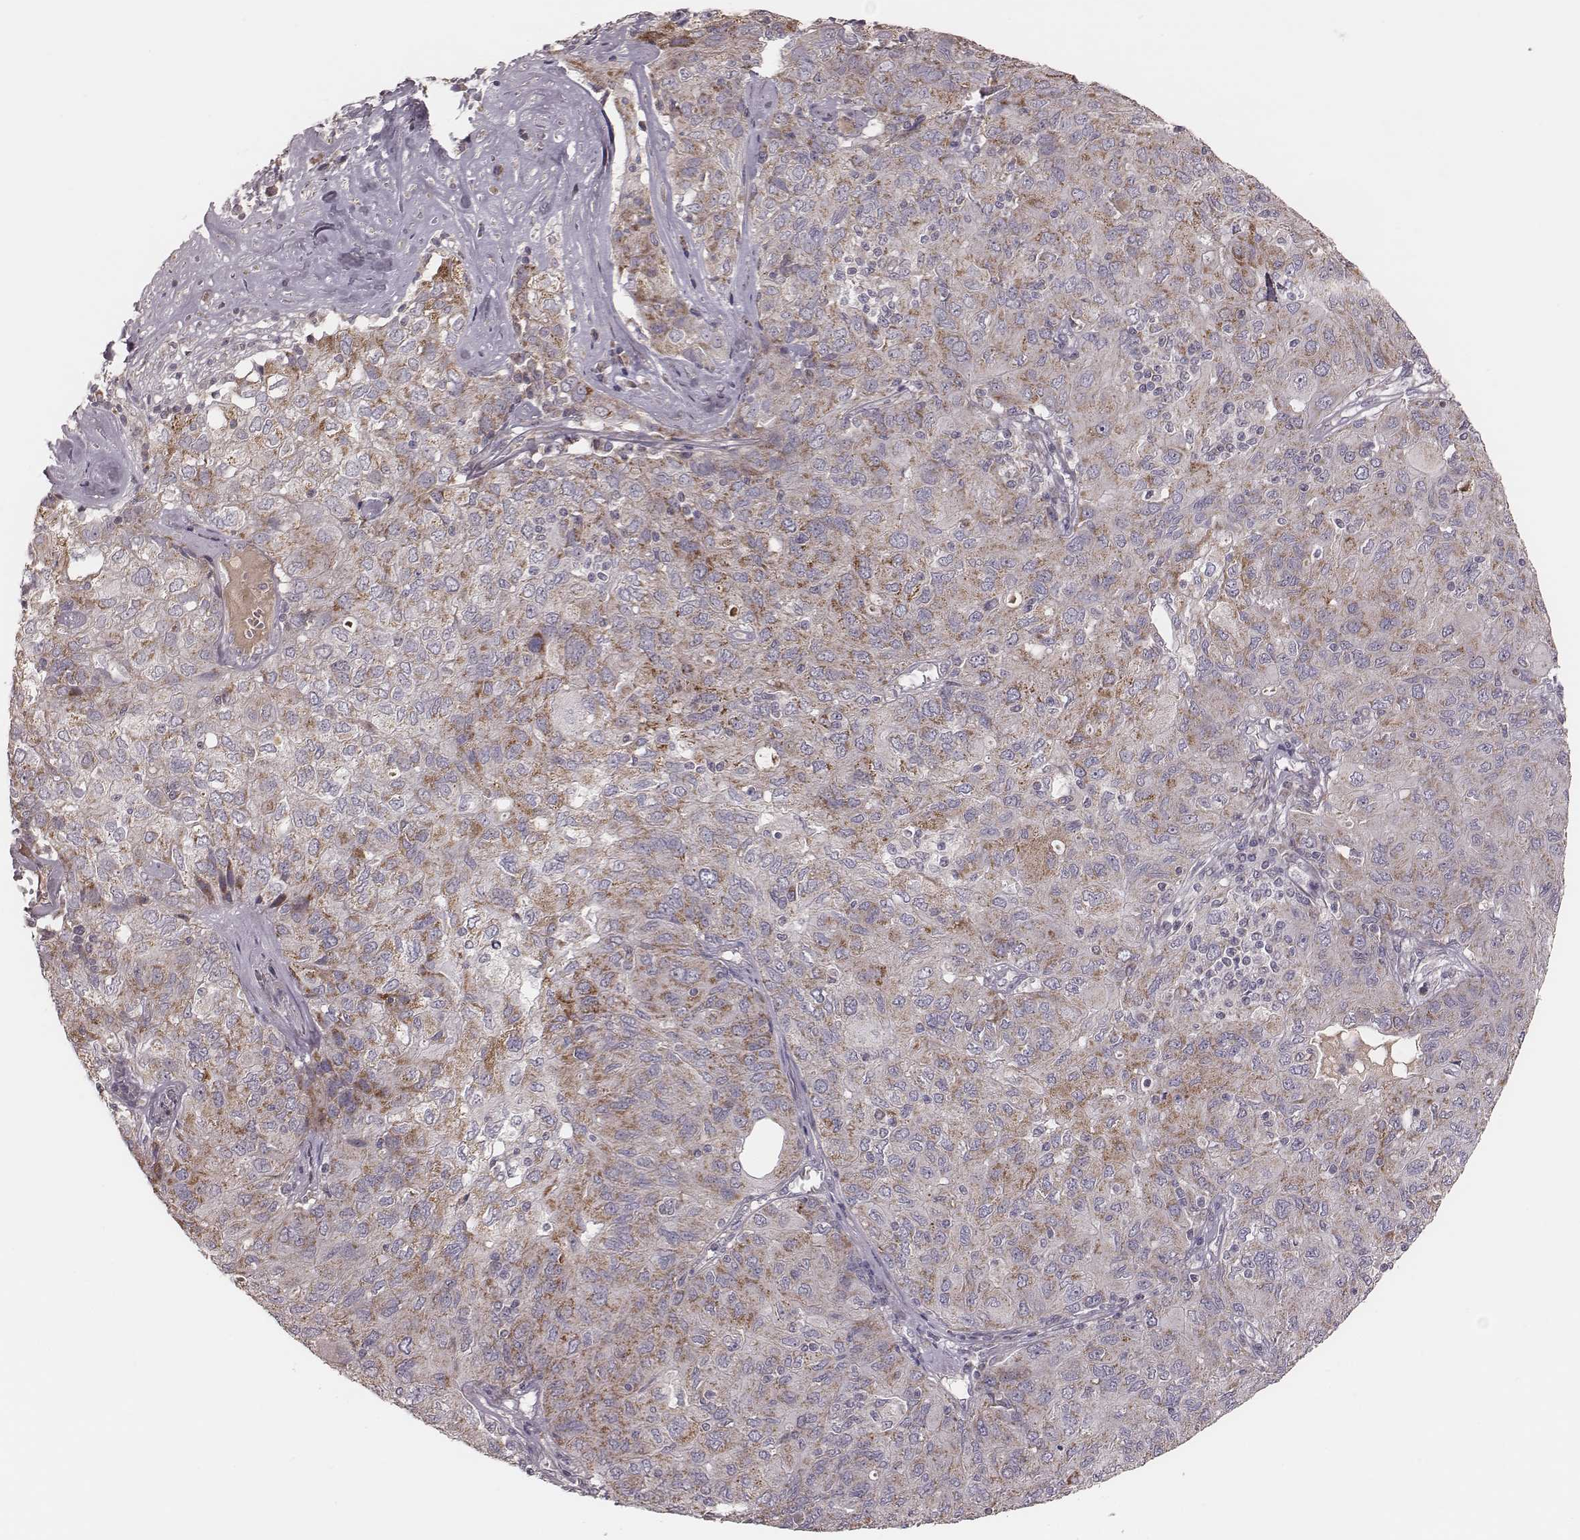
{"staining": {"intensity": "moderate", "quantity": "25%-75%", "location": "cytoplasmic/membranous"}, "tissue": "ovarian cancer", "cell_type": "Tumor cells", "image_type": "cancer", "snomed": [{"axis": "morphology", "description": "Carcinoma, endometroid"}, {"axis": "topography", "description": "Ovary"}], "caption": "Ovarian cancer stained with a brown dye displays moderate cytoplasmic/membranous positive positivity in approximately 25%-75% of tumor cells.", "gene": "MRPS27", "patient": {"sex": "female", "age": 50}}